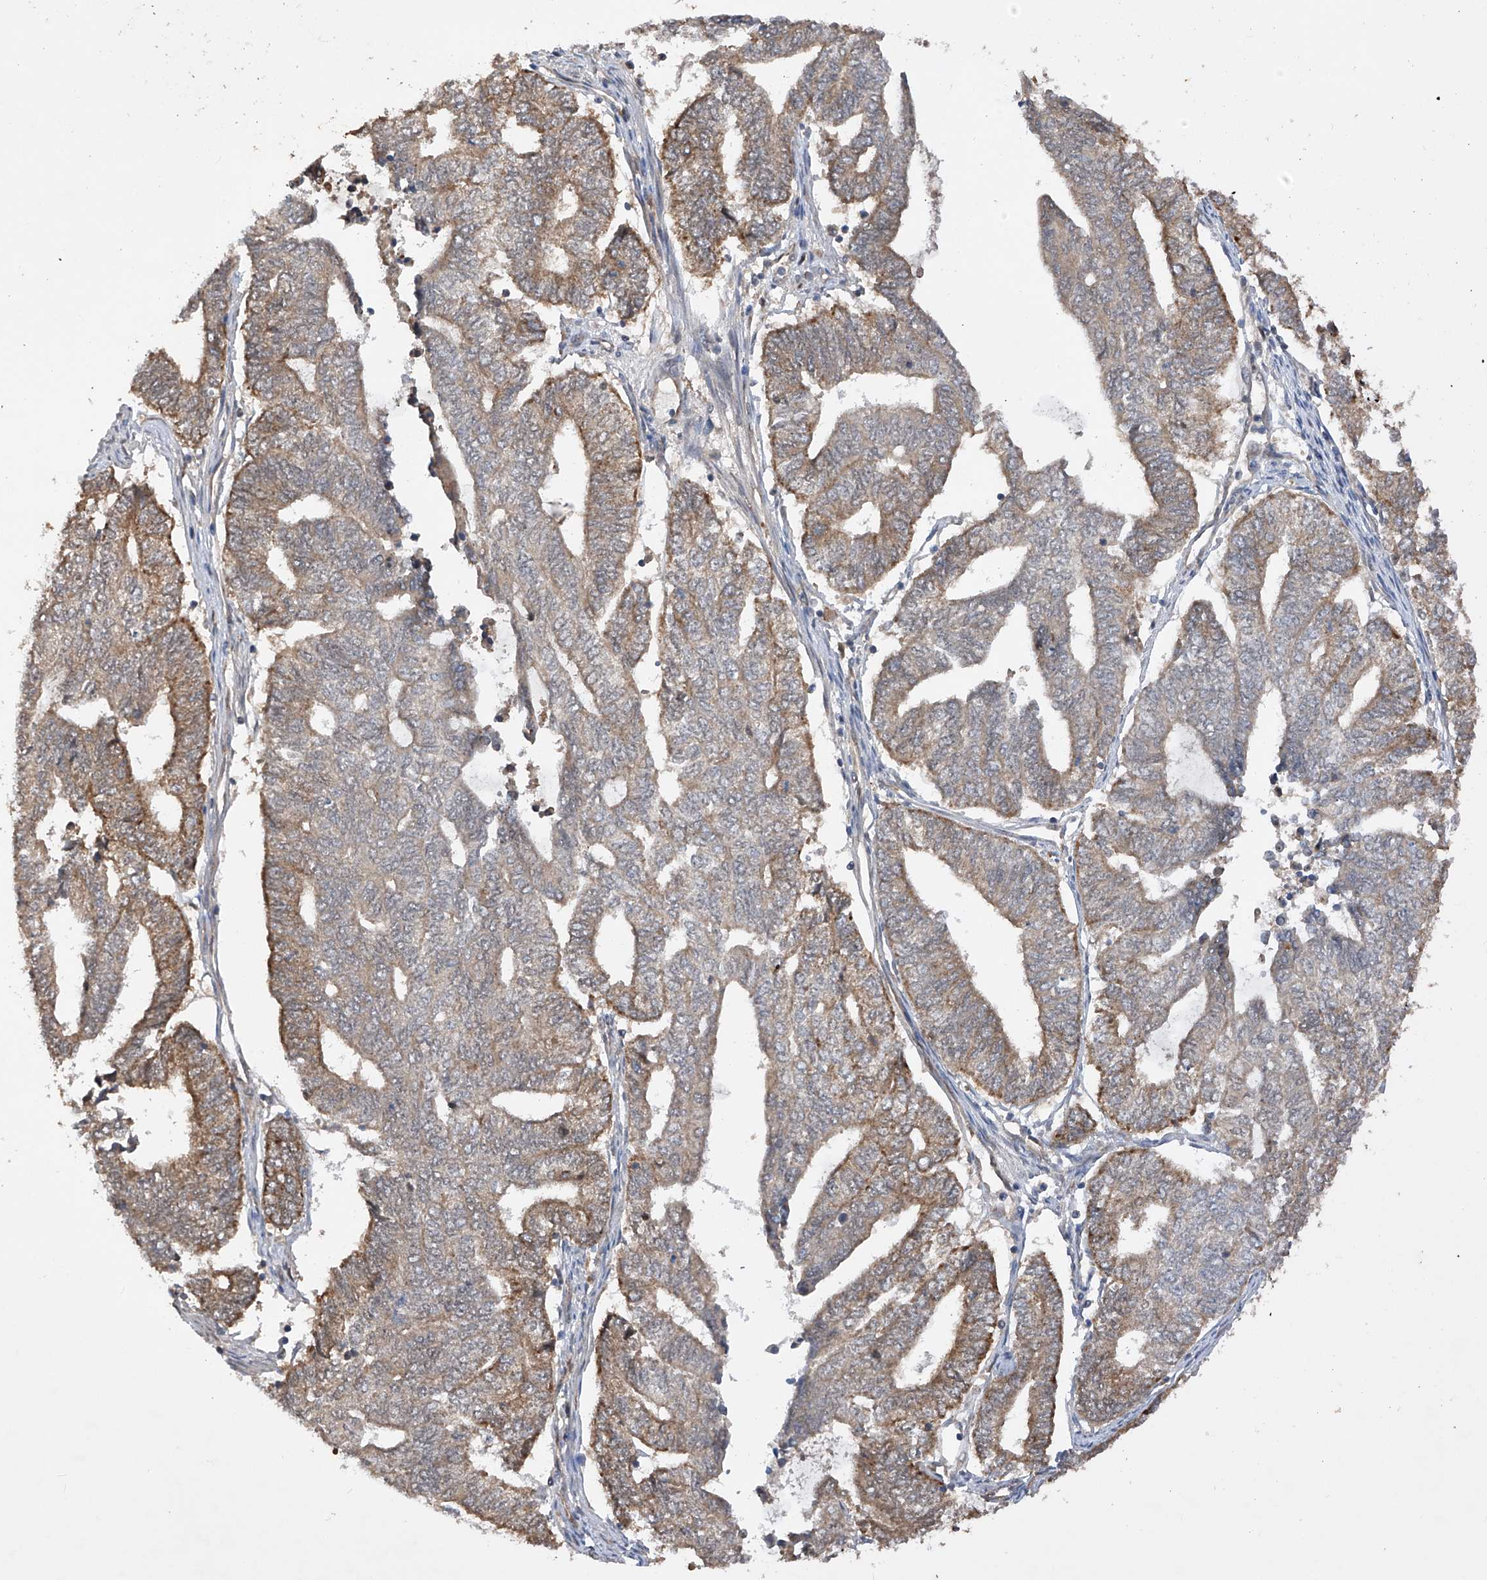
{"staining": {"intensity": "moderate", "quantity": "25%-75%", "location": "cytoplasmic/membranous"}, "tissue": "endometrial cancer", "cell_type": "Tumor cells", "image_type": "cancer", "snomed": [{"axis": "morphology", "description": "Adenocarcinoma, NOS"}, {"axis": "topography", "description": "Uterus"}, {"axis": "topography", "description": "Endometrium"}], "caption": "There is medium levels of moderate cytoplasmic/membranous staining in tumor cells of adenocarcinoma (endometrial), as demonstrated by immunohistochemical staining (brown color).", "gene": "SDHAF4", "patient": {"sex": "female", "age": 70}}